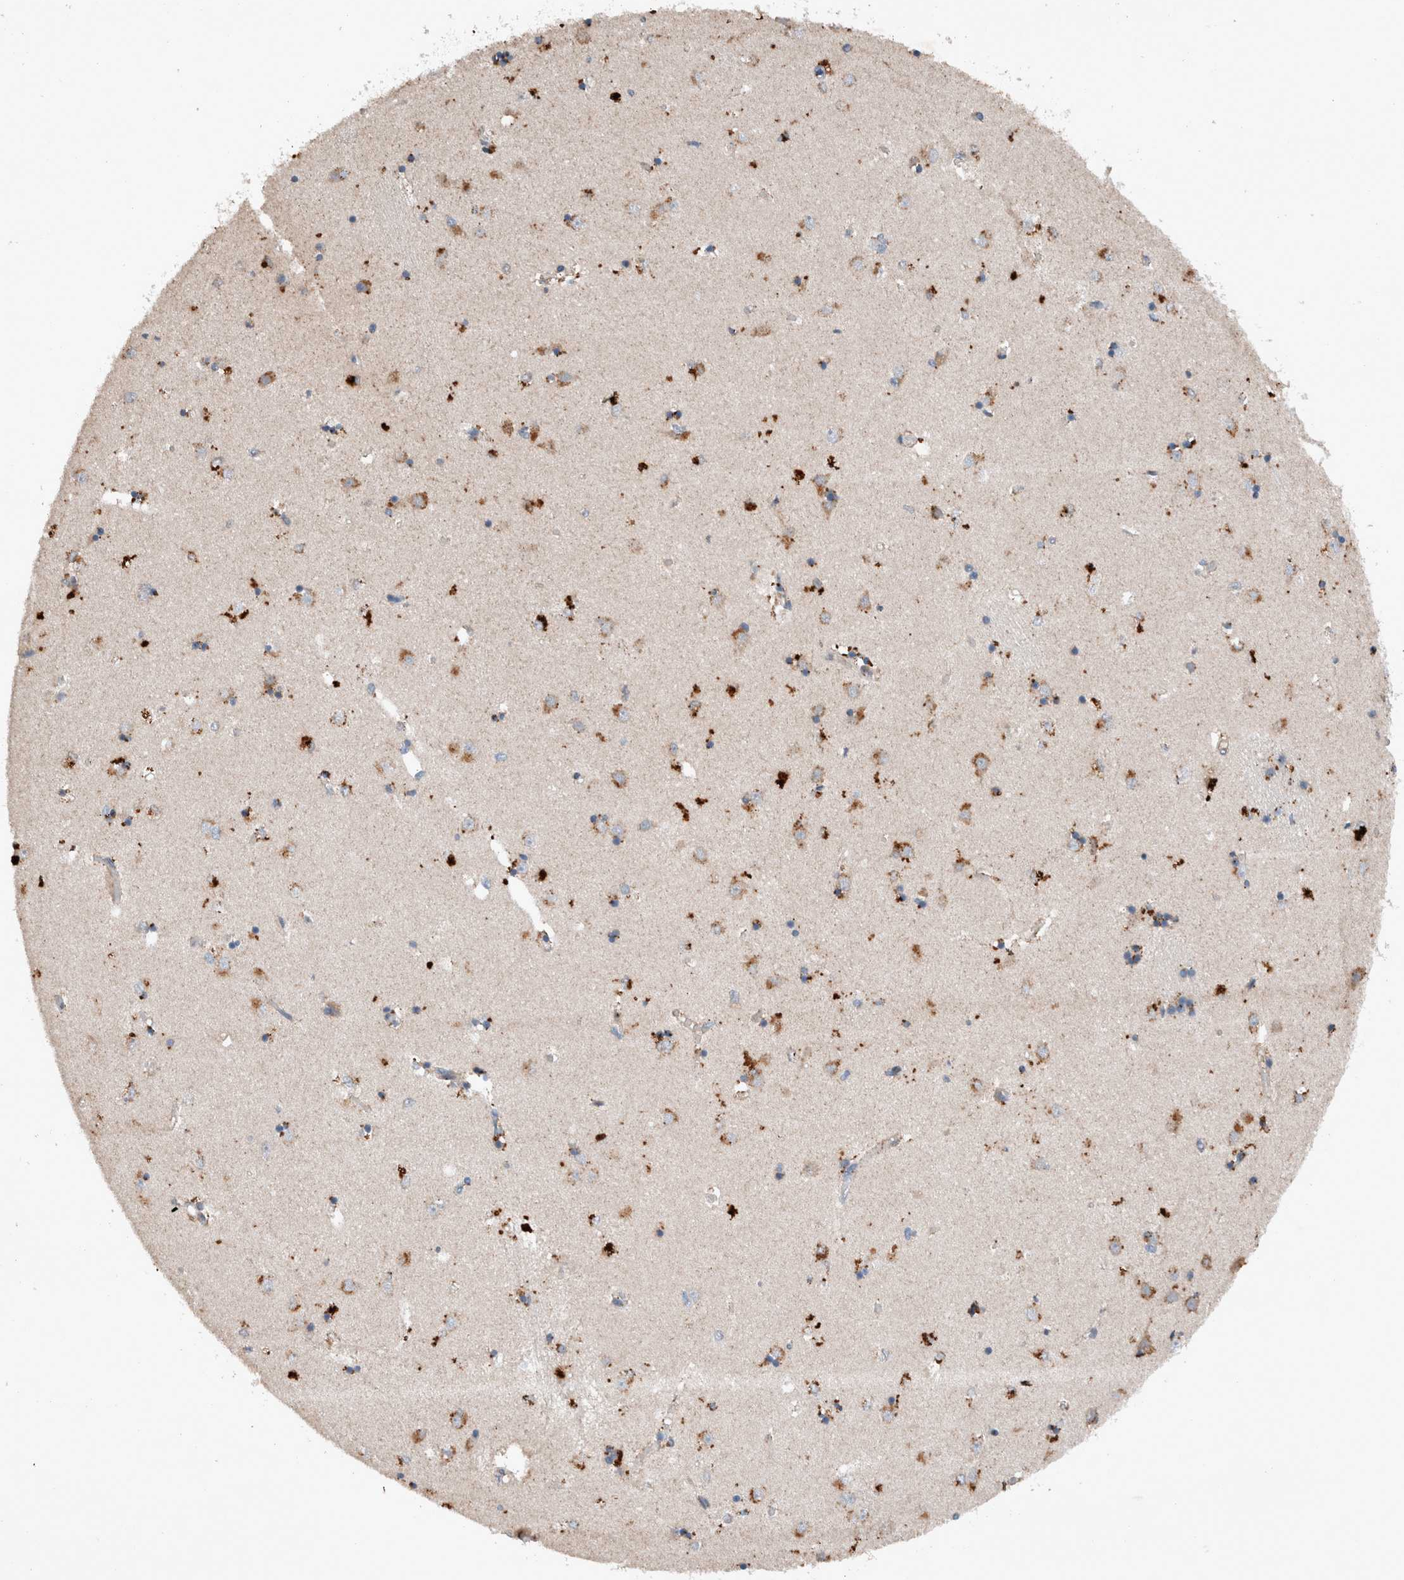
{"staining": {"intensity": "moderate", "quantity": "<25%", "location": "cytoplasmic/membranous"}, "tissue": "caudate", "cell_type": "Glial cells", "image_type": "normal", "snomed": [{"axis": "morphology", "description": "Normal tissue, NOS"}, {"axis": "topography", "description": "Lateral ventricle wall"}], "caption": "Protein analysis of normal caudate shows moderate cytoplasmic/membranous expression in approximately <25% of glial cells.", "gene": "UGCG", "patient": {"sex": "male", "age": 45}}